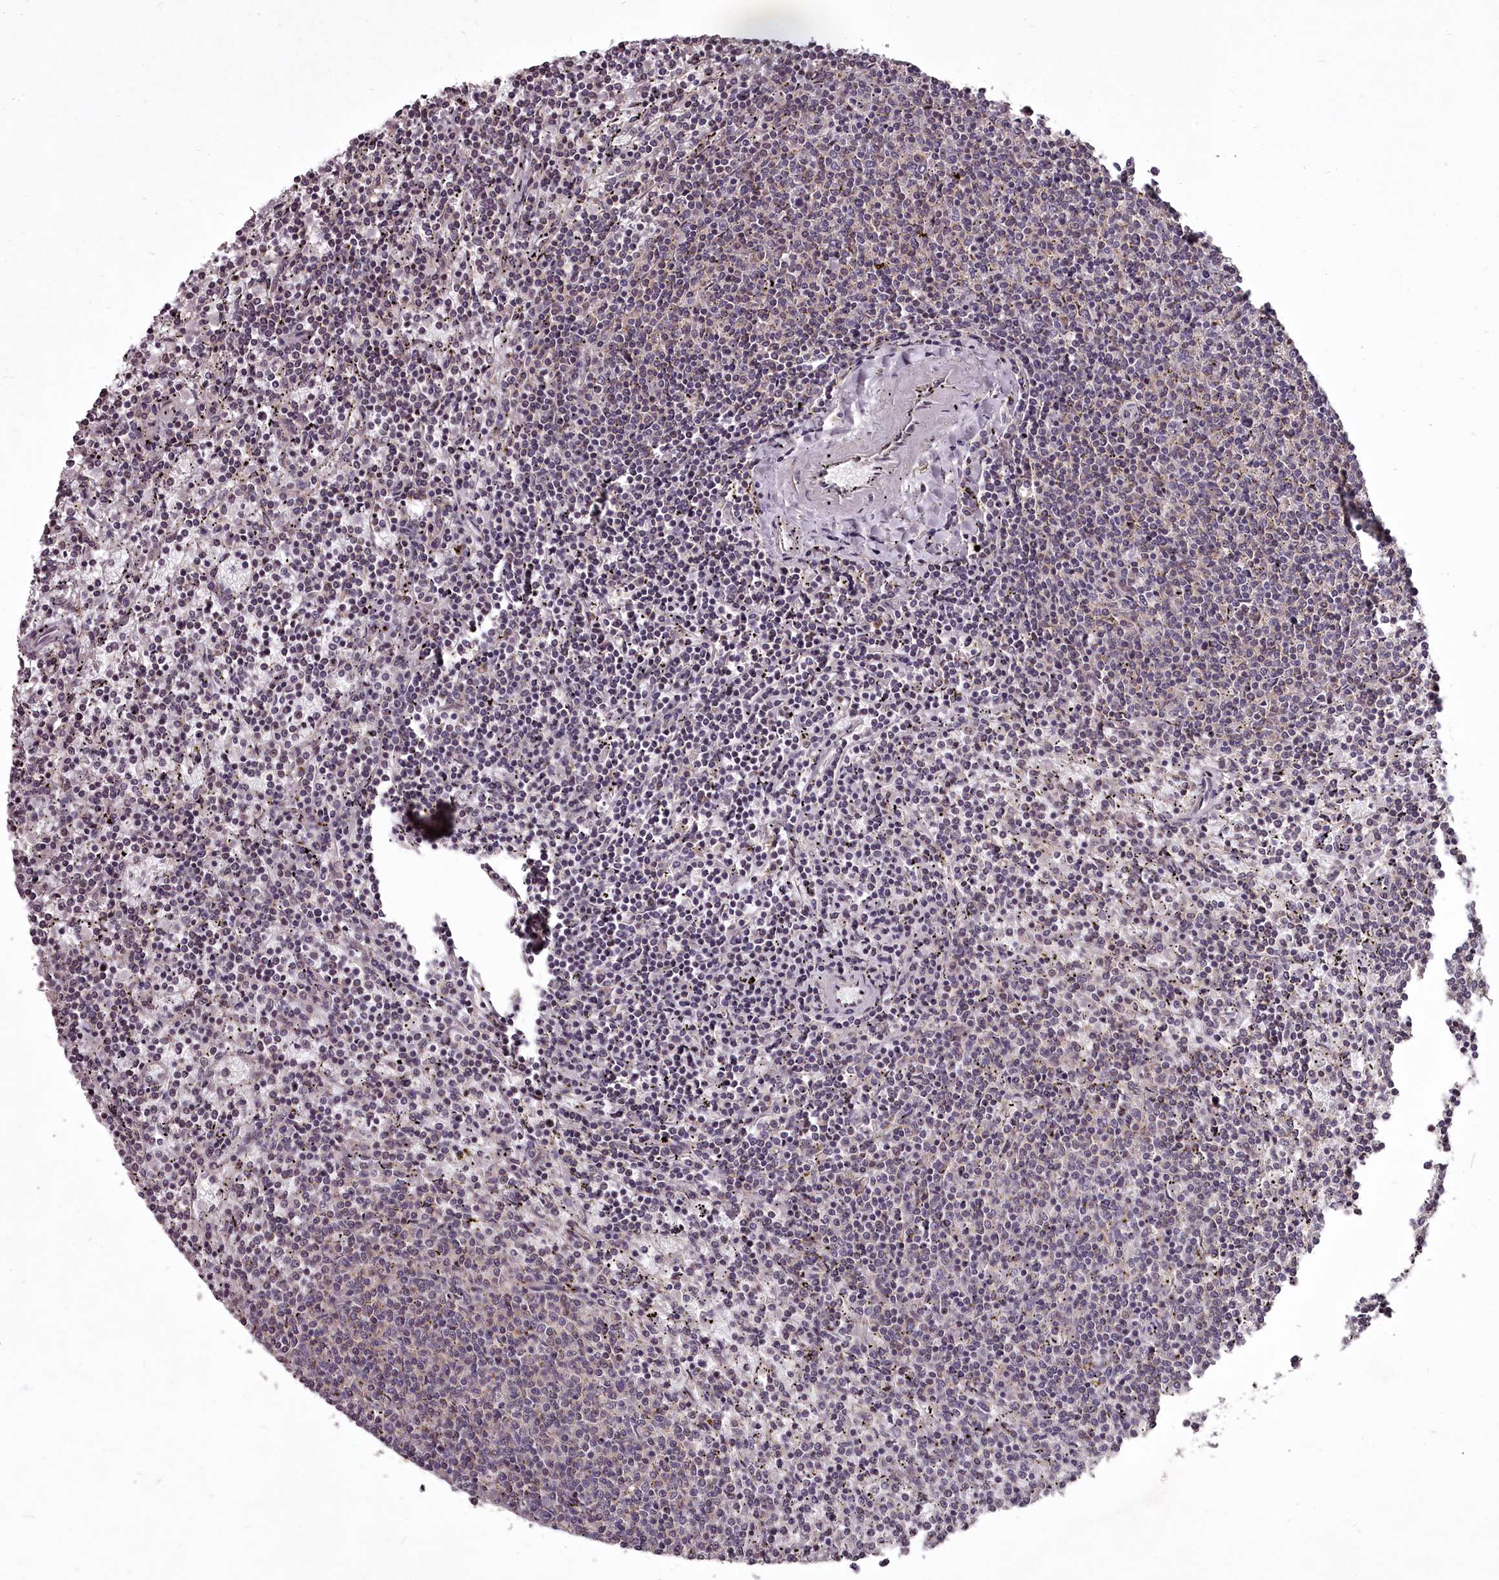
{"staining": {"intensity": "negative", "quantity": "none", "location": "none"}, "tissue": "lymphoma", "cell_type": "Tumor cells", "image_type": "cancer", "snomed": [{"axis": "morphology", "description": "Malignant lymphoma, non-Hodgkin's type, Low grade"}, {"axis": "topography", "description": "Spleen"}], "caption": "There is no significant positivity in tumor cells of lymphoma.", "gene": "STX6", "patient": {"sex": "female", "age": 50}}